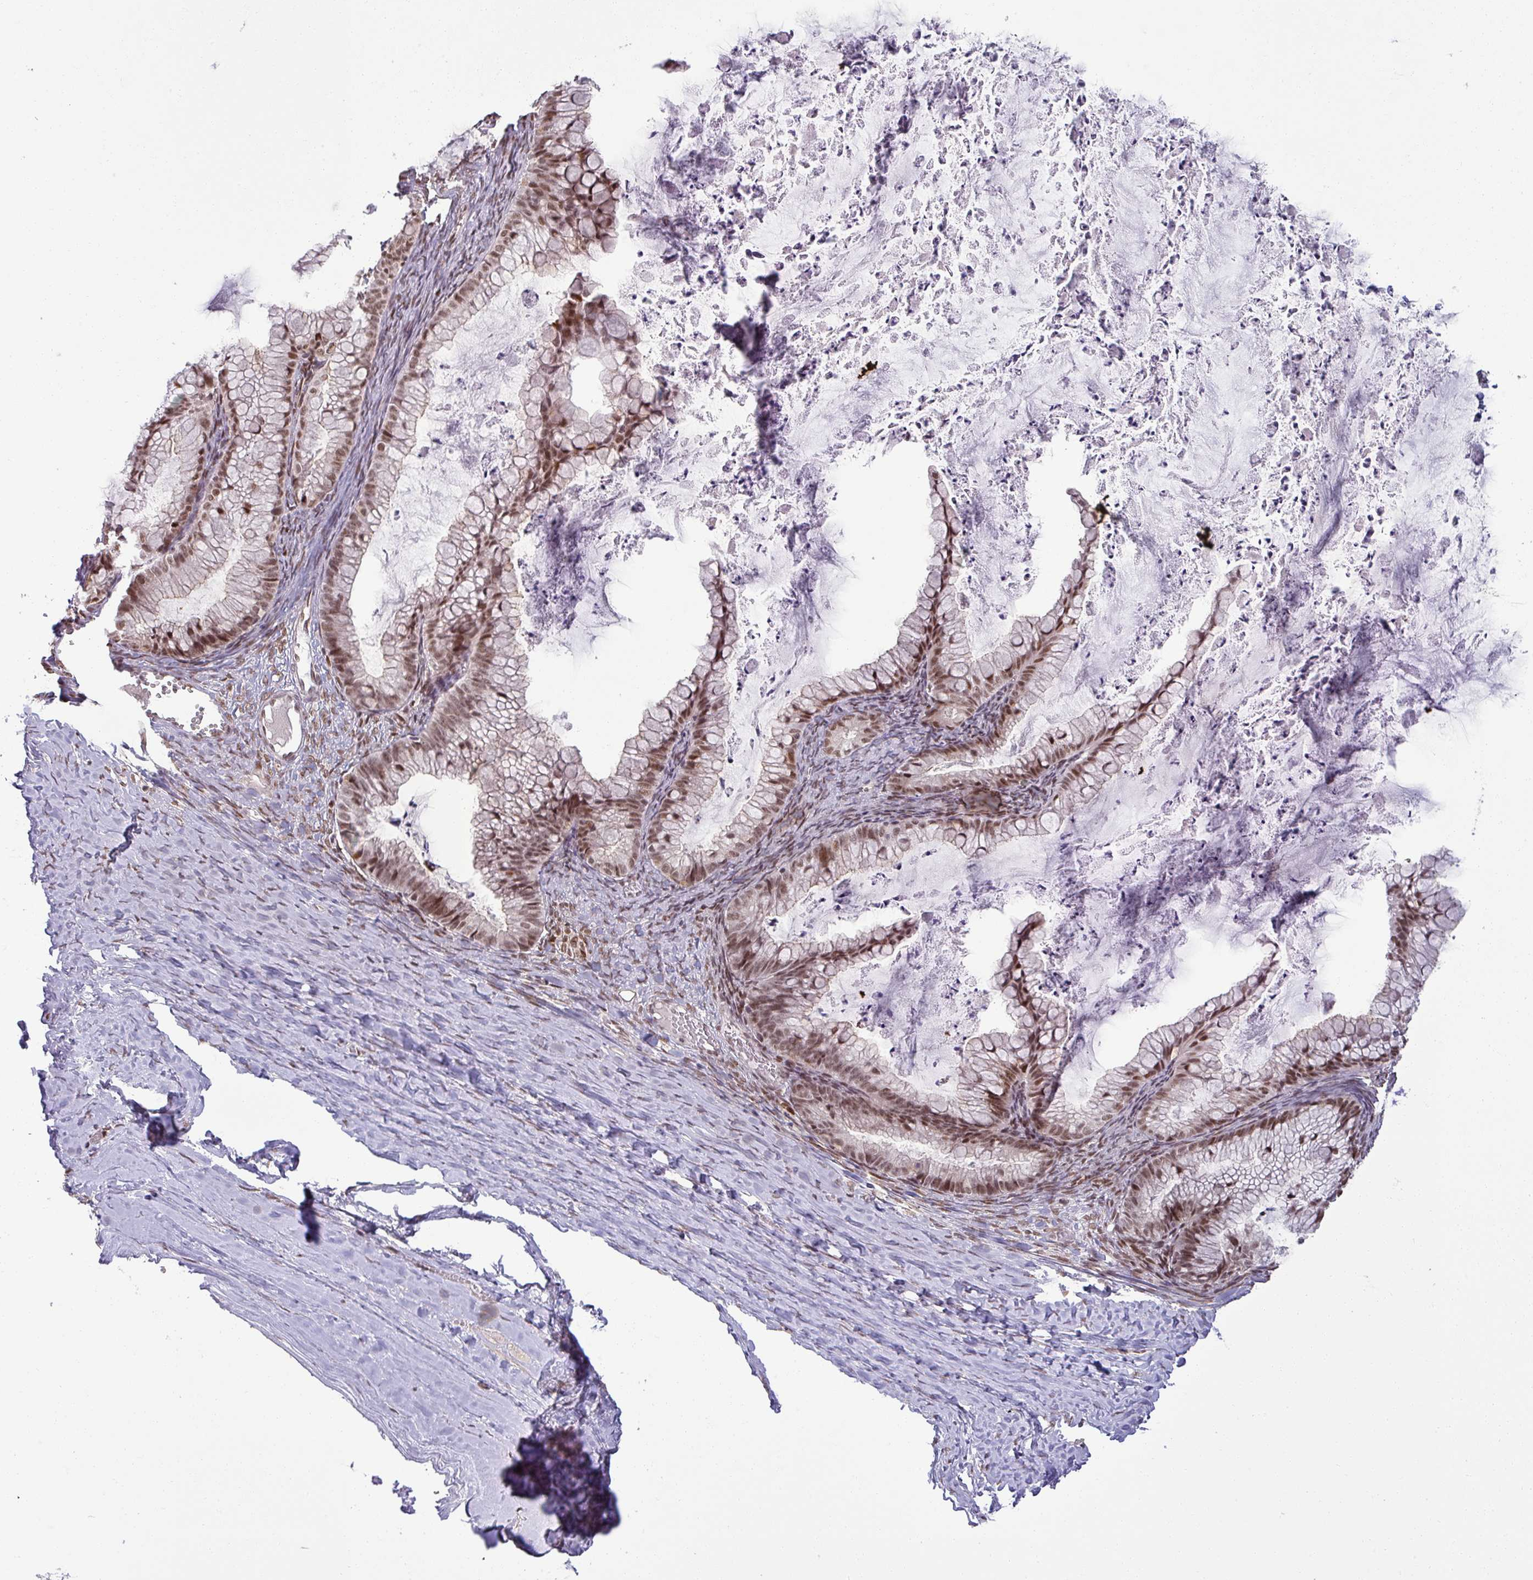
{"staining": {"intensity": "moderate", "quantity": ">75%", "location": "nuclear"}, "tissue": "ovarian cancer", "cell_type": "Tumor cells", "image_type": "cancer", "snomed": [{"axis": "morphology", "description": "Cystadenocarcinoma, mucinous, NOS"}, {"axis": "topography", "description": "Ovary"}], "caption": "Mucinous cystadenocarcinoma (ovarian) stained for a protein (brown) exhibits moderate nuclear positive staining in approximately >75% of tumor cells.", "gene": "PTPN20", "patient": {"sex": "female", "age": 35}}